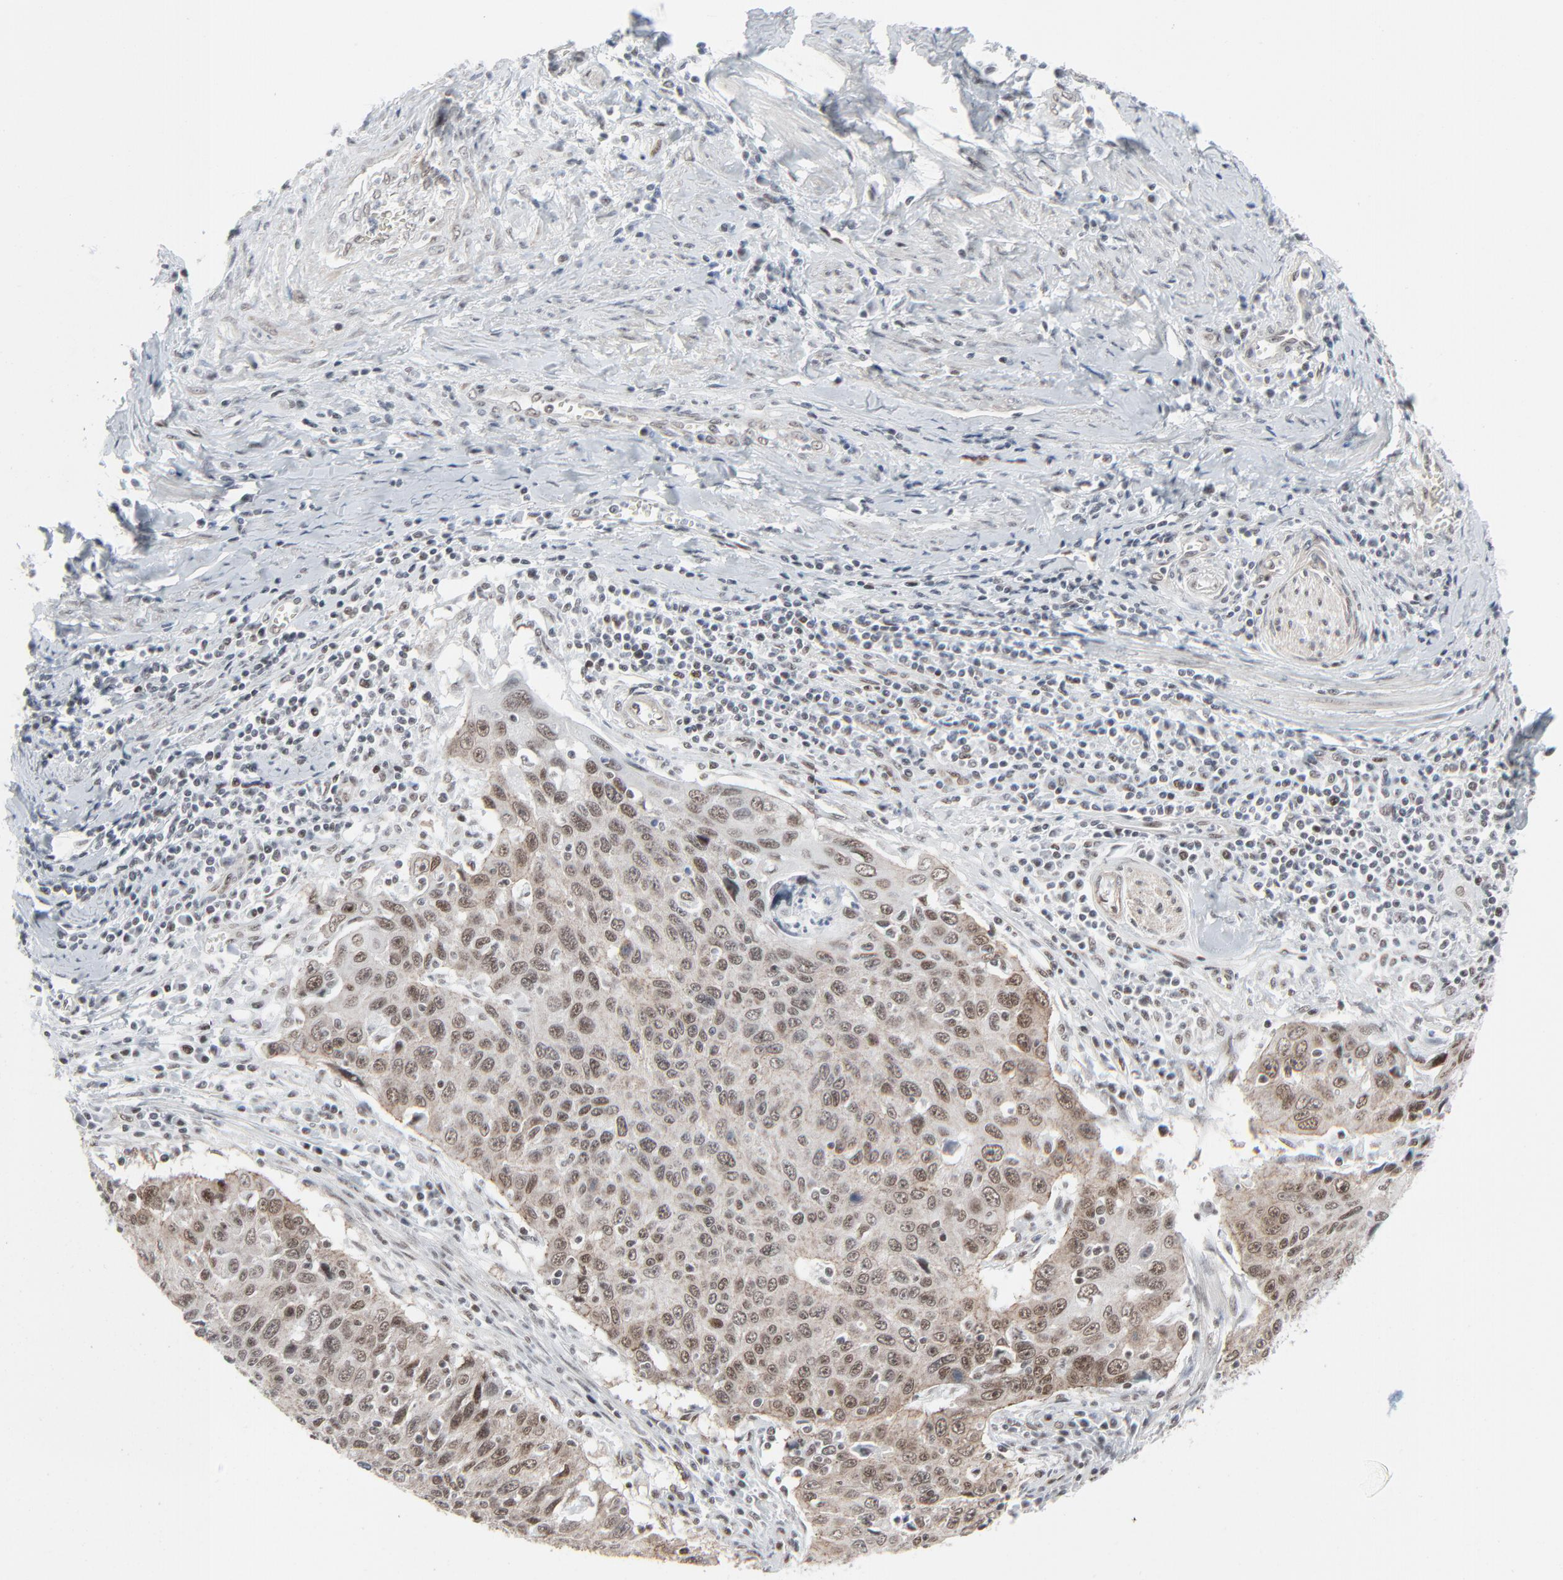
{"staining": {"intensity": "moderate", "quantity": "25%-75%", "location": "nuclear"}, "tissue": "cervical cancer", "cell_type": "Tumor cells", "image_type": "cancer", "snomed": [{"axis": "morphology", "description": "Squamous cell carcinoma, NOS"}, {"axis": "topography", "description": "Cervix"}], "caption": "A brown stain highlights moderate nuclear expression of a protein in human cervical cancer tumor cells. (Stains: DAB in brown, nuclei in blue, Microscopy: brightfield microscopy at high magnification).", "gene": "FBXO28", "patient": {"sex": "female", "age": 53}}